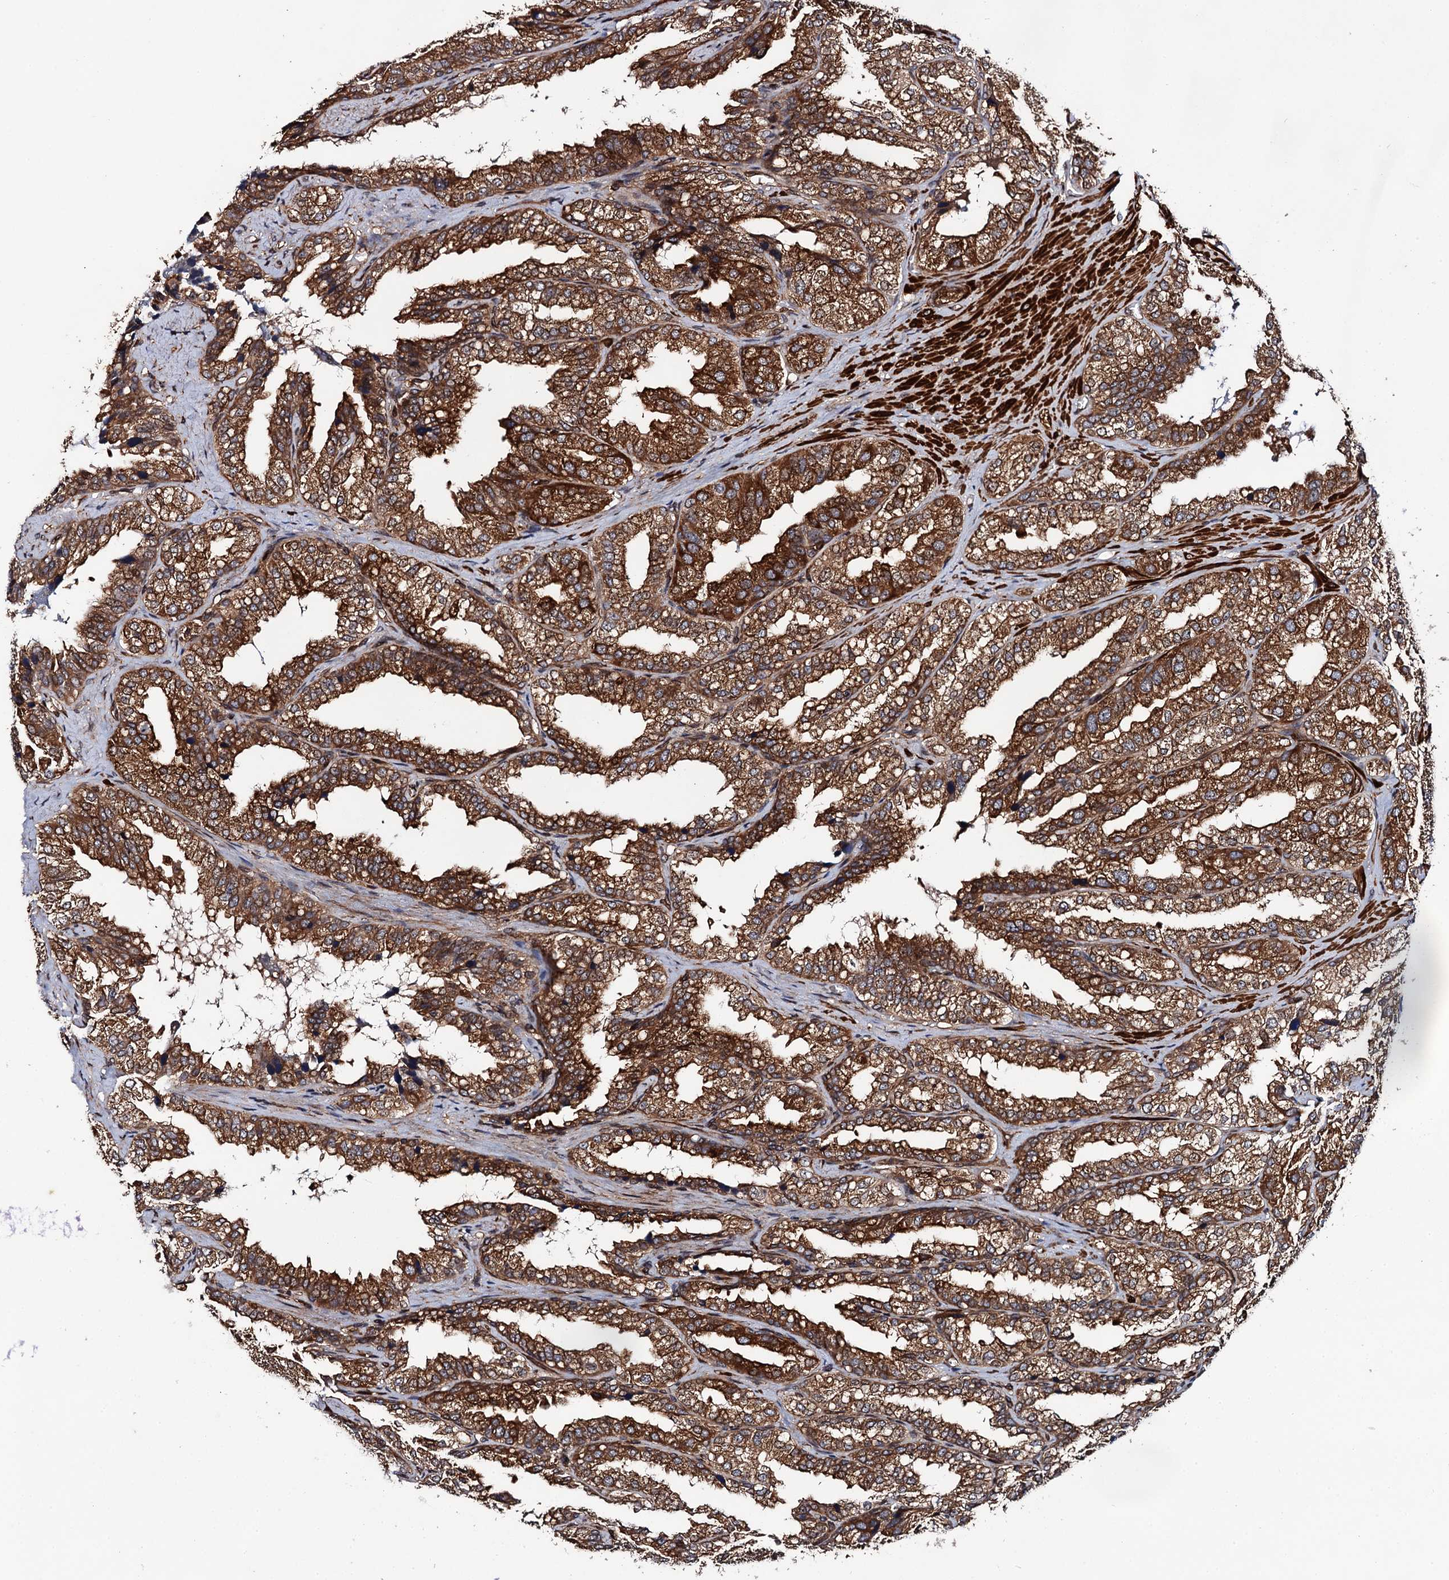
{"staining": {"intensity": "strong", "quantity": ">75%", "location": "cytoplasmic/membranous"}, "tissue": "seminal vesicle", "cell_type": "Glandular cells", "image_type": "normal", "snomed": [{"axis": "morphology", "description": "Normal tissue, NOS"}, {"axis": "topography", "description": "Prostate"}, {"axis": "topography", "description": "Seminal veicle"}], "caption": "A histopathology image of seminal vesicle stained for a protein displays strong cytoplasmic/membranous brown staining in glandular cells.", "gene": "BORA", "patient": {"sex": "male", "age": 51}}